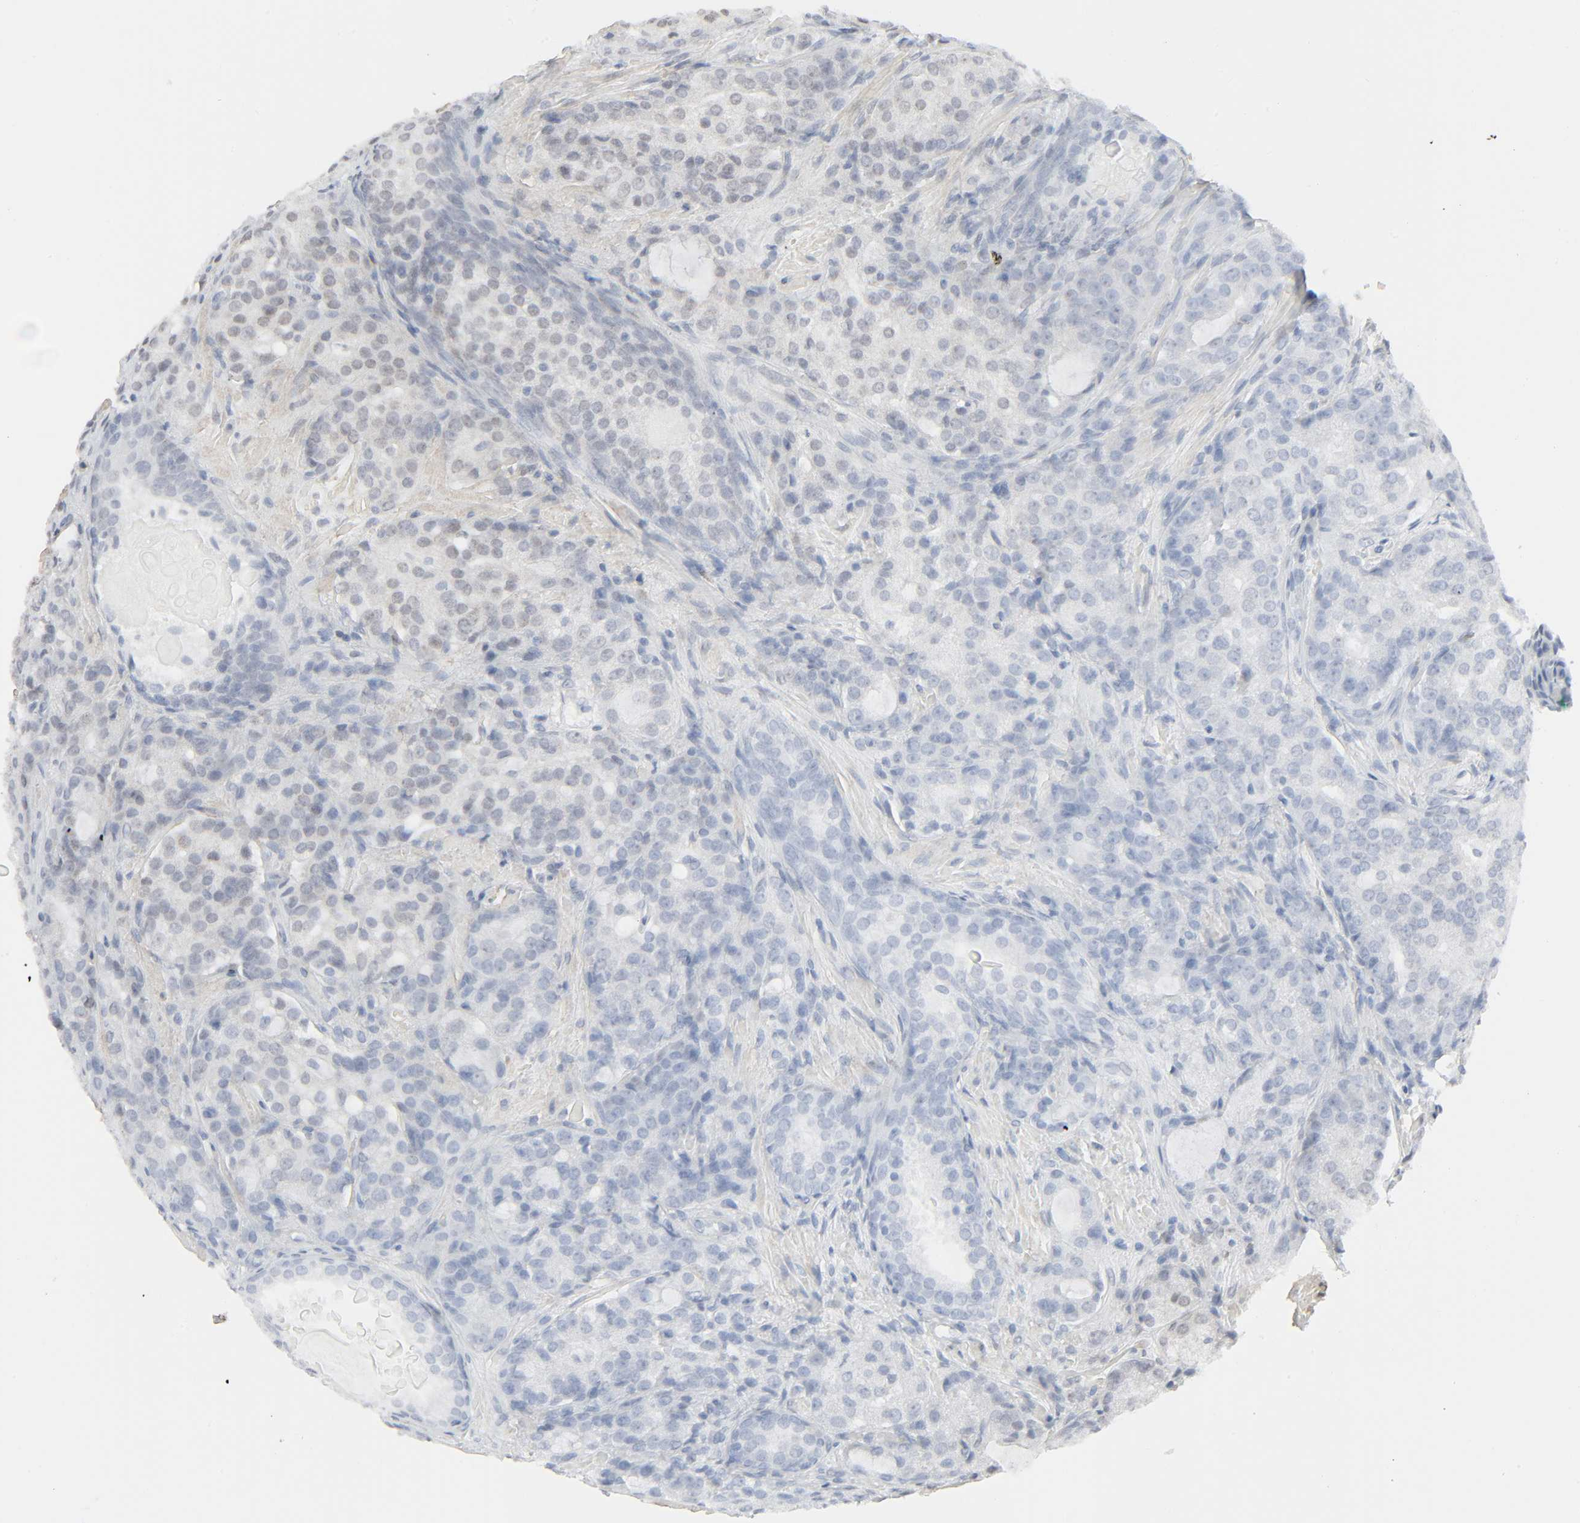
{"staining": {"intensity": "weak", "quantity": "<25%", "location": "nuclear"}, "tissue": "prostate cancer", "cell_type": "Tumor cells", "image_type": "cancer", "snomed": [{"axis": "morphology", "description": "Adenocarcinoma, High grade"}, {"axis": "topography", "description": "Prostate"}], "caption": "Tumor cells show no significant staining in prostate cancer.", "gene": "ZBTB16", "patient": {"sex": "male", "age": 72}}